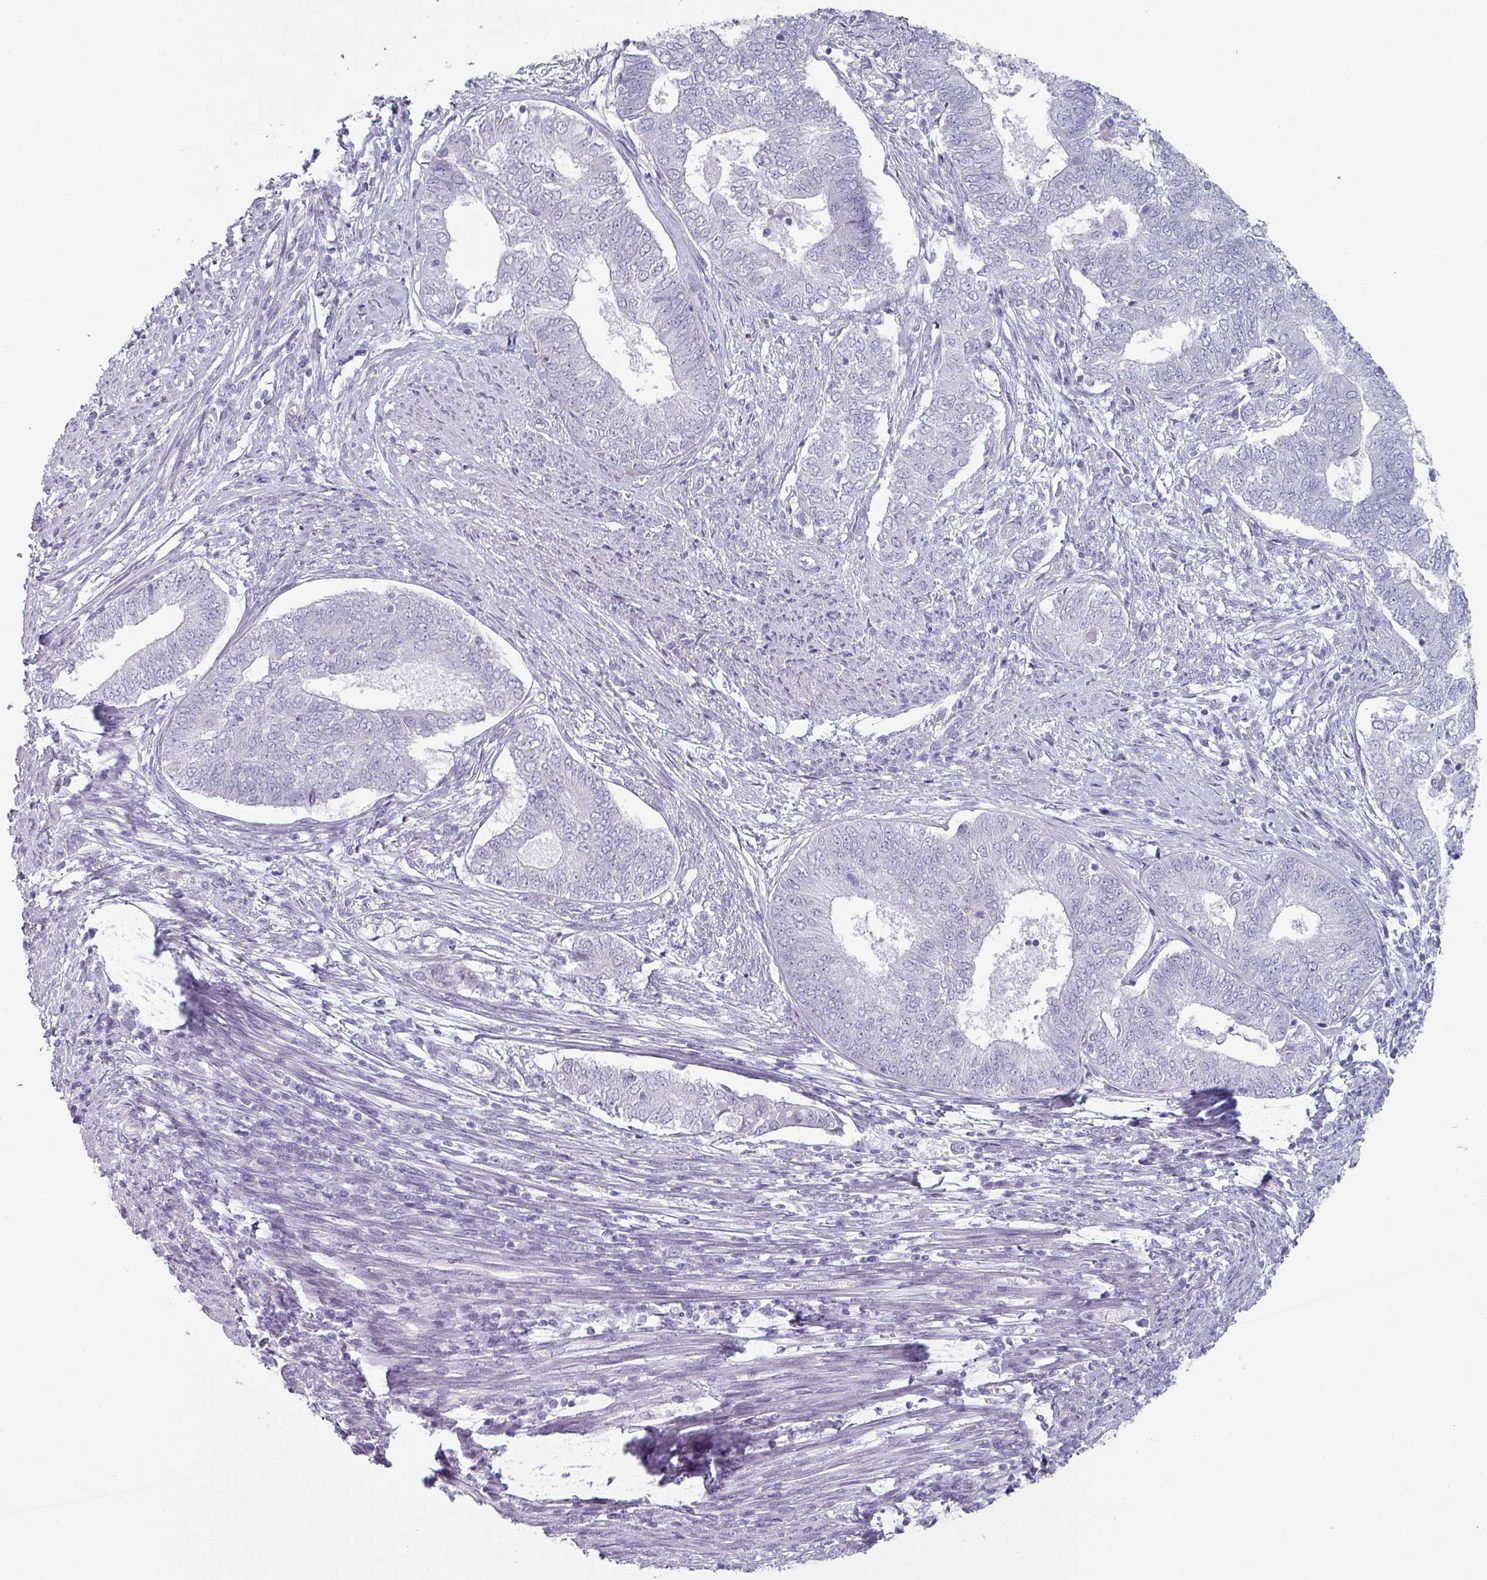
{"staining": {"intensity": "negative", "quantity": "none", "location": "none"}, "tissue": "endometrial cancer", "cell_type": "Tumor cells", "image_type": "cancer", "snomed": [{"axis": "morphology", "description": "Adenocarcinoma, NOS"}, {"axis": "topography", "description": "Endometrium"}], "caption": "Immunohistochemistry (IHC) of endometrial adenocarcinoma reveals no expression in tumor cells.", "gene": "SFTPA1", "patient": {"sex": "female", "age": 62}}